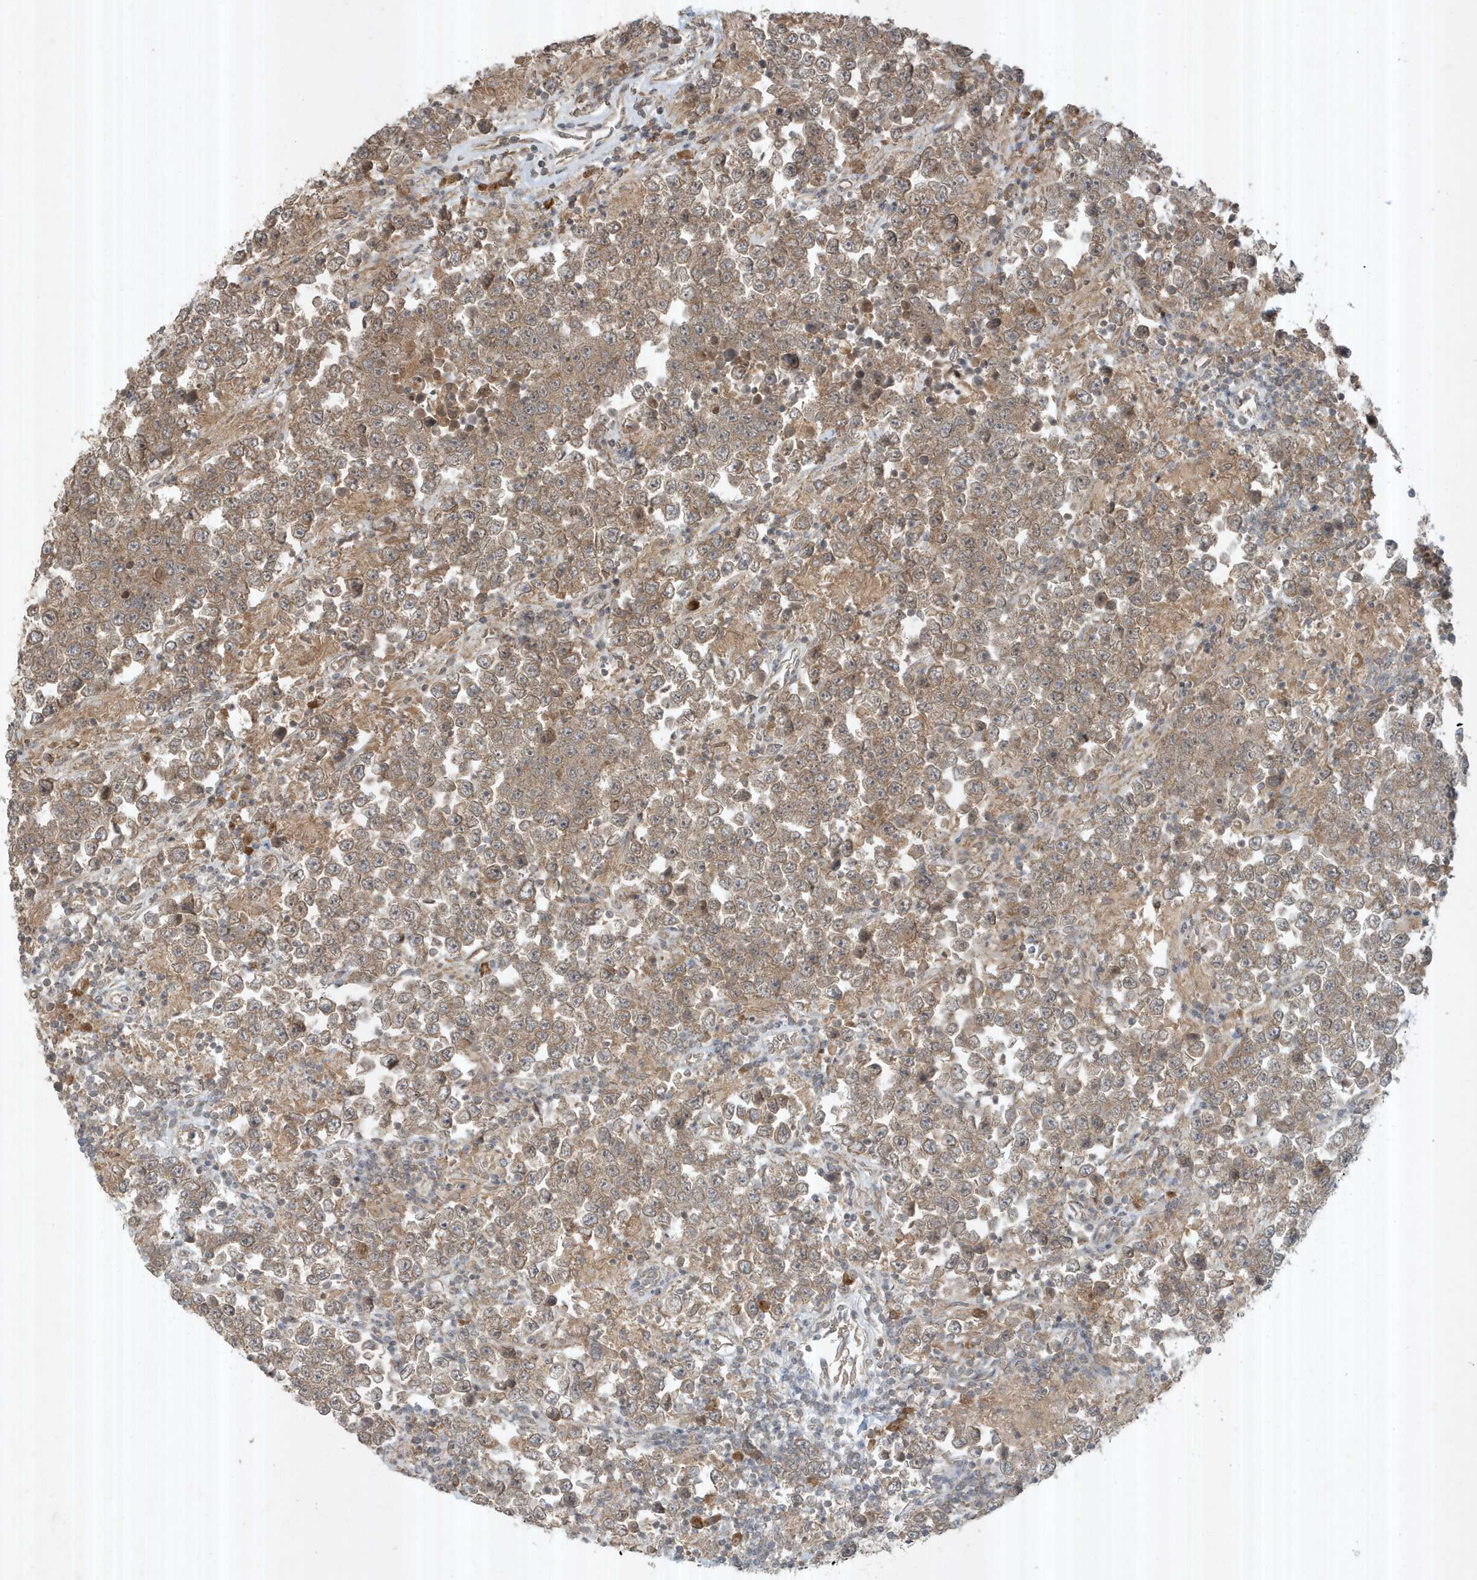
{"staining": {"intensity": "moderate", "quantity": ">75%", "location": "cytoplasmic/membranous"}, "tissue": "testis cancer", "cell_type": "Tumor cells", "image_type": "cancer", "snomed": [{"axis": "morphology", "description": "Normal tissue, NOS"}, {"axis": "morphology", "description": "Urothelial carcinoma, High grade"}, {"axis": "morphology", "description": "Seminoma, NOS"}, {"axis": "morphology", "description": "Carcinoma, Embryonal, NOS"}, {"axis": "topography", "description": "Urinary bladder"}, {"axis": "topography", "description": "Testis"}], "caption": "This image exhibits testis seminoma stained with immunohistochemistry (IHC) to label a protein in brown. The cytoplasmic/membranous of tumor cells show moderate positivity for the protein. Nuclei are counter-stained blue.", "gene": "ABCB9", "patient": {"sex": "male", "age": 41}}